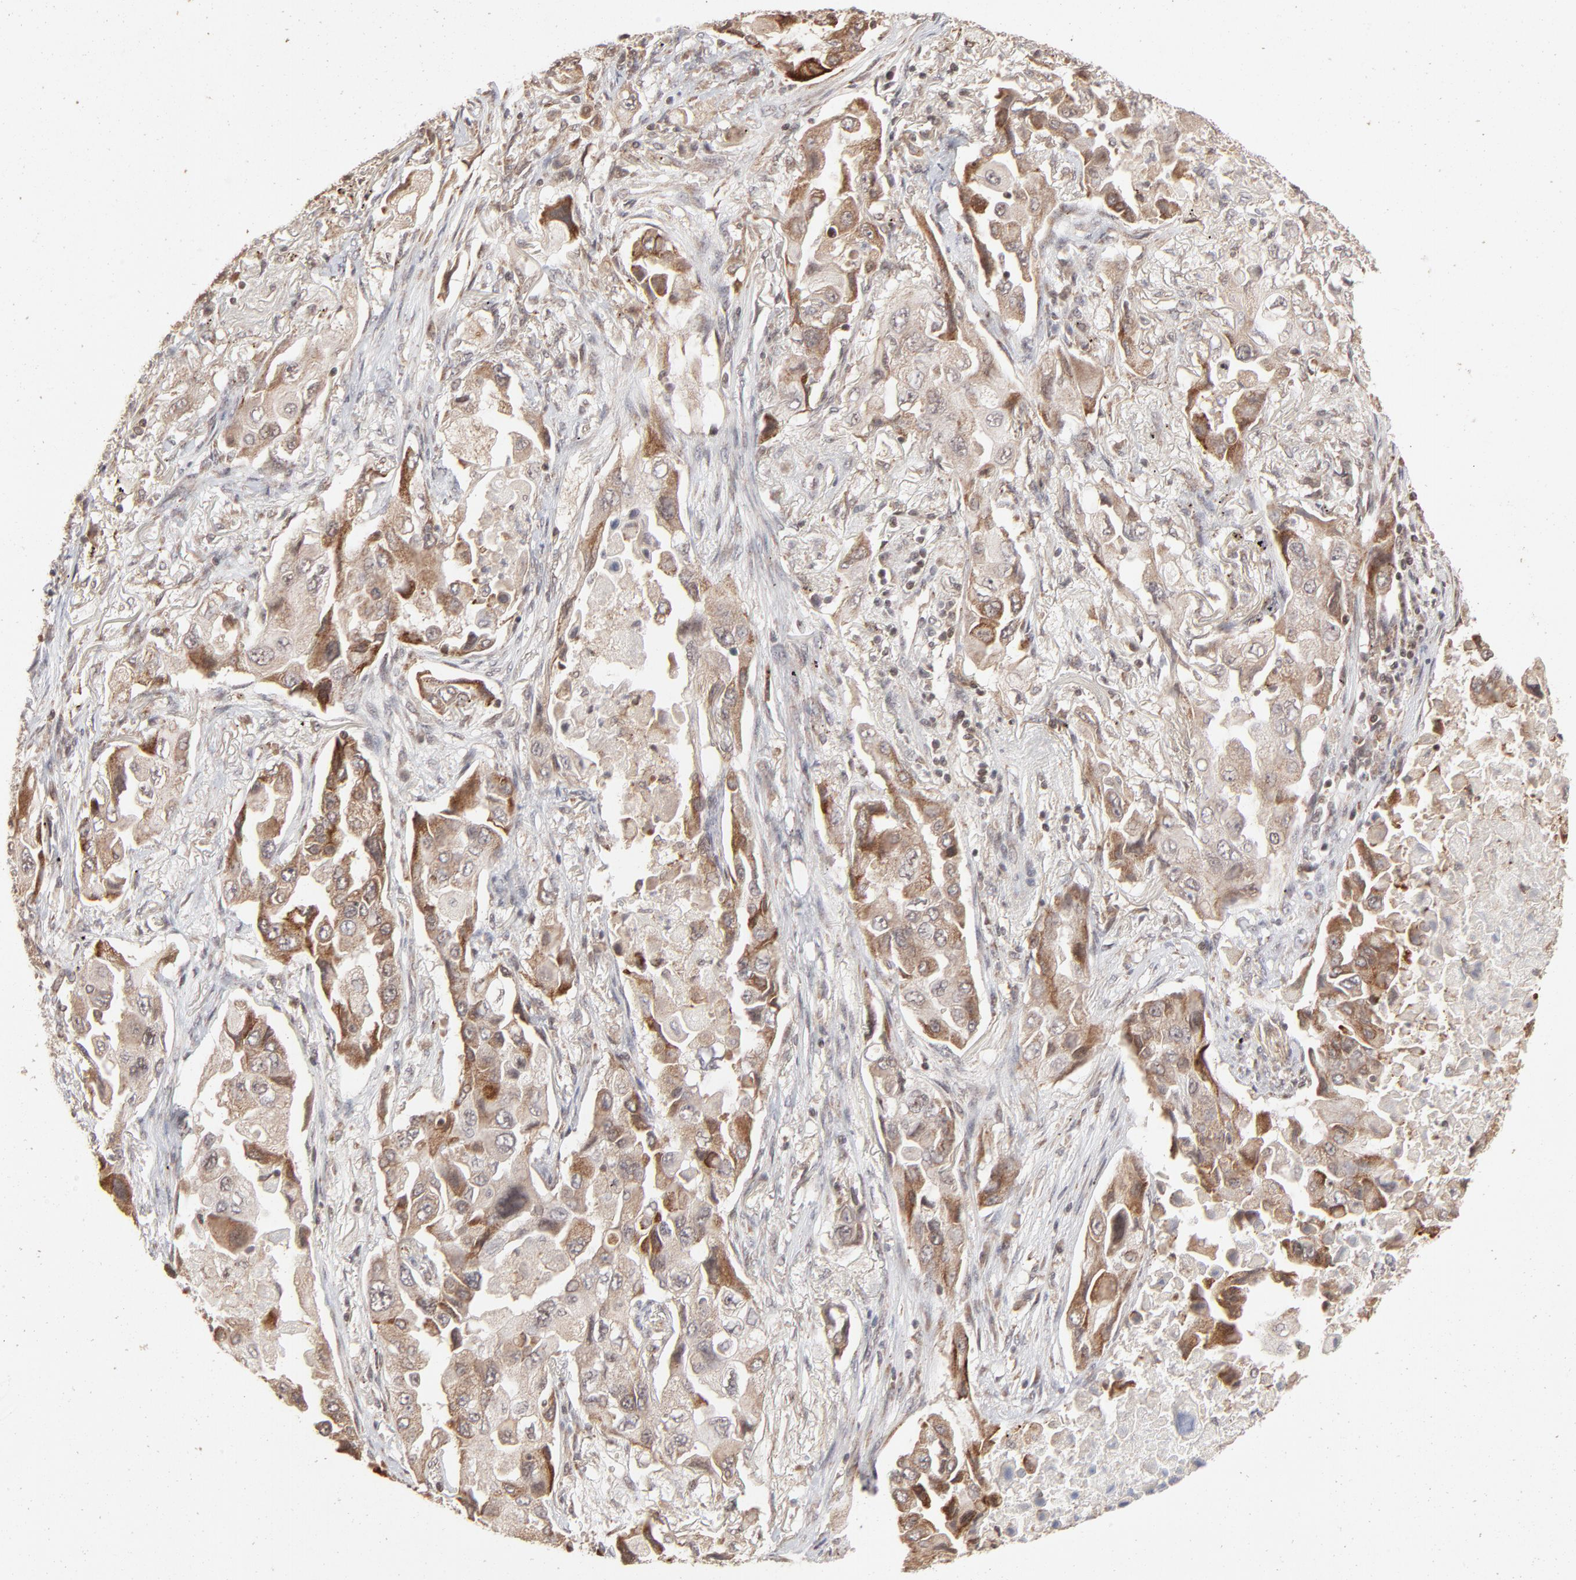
{"staining": {"intensity": "moderate", "quantity": ">75%", "location": "cytoplasmic/membranous"}, "tissue": "lung cancer", "cell_type": "Tumor cells", "image_type": "cancer", "snomed": [{"axis": "morphology", "description": "Adenocarcinoma, NOS"}, {"axis": "topography", "description": "Lung"}], "caption": "Human lung cancer (adenocarcinoma) stained with a protein marker demonstrates moderate staining in tumor cells.", "gene": "ARIH1", "patient": {"sex": "female", "age": 65}}